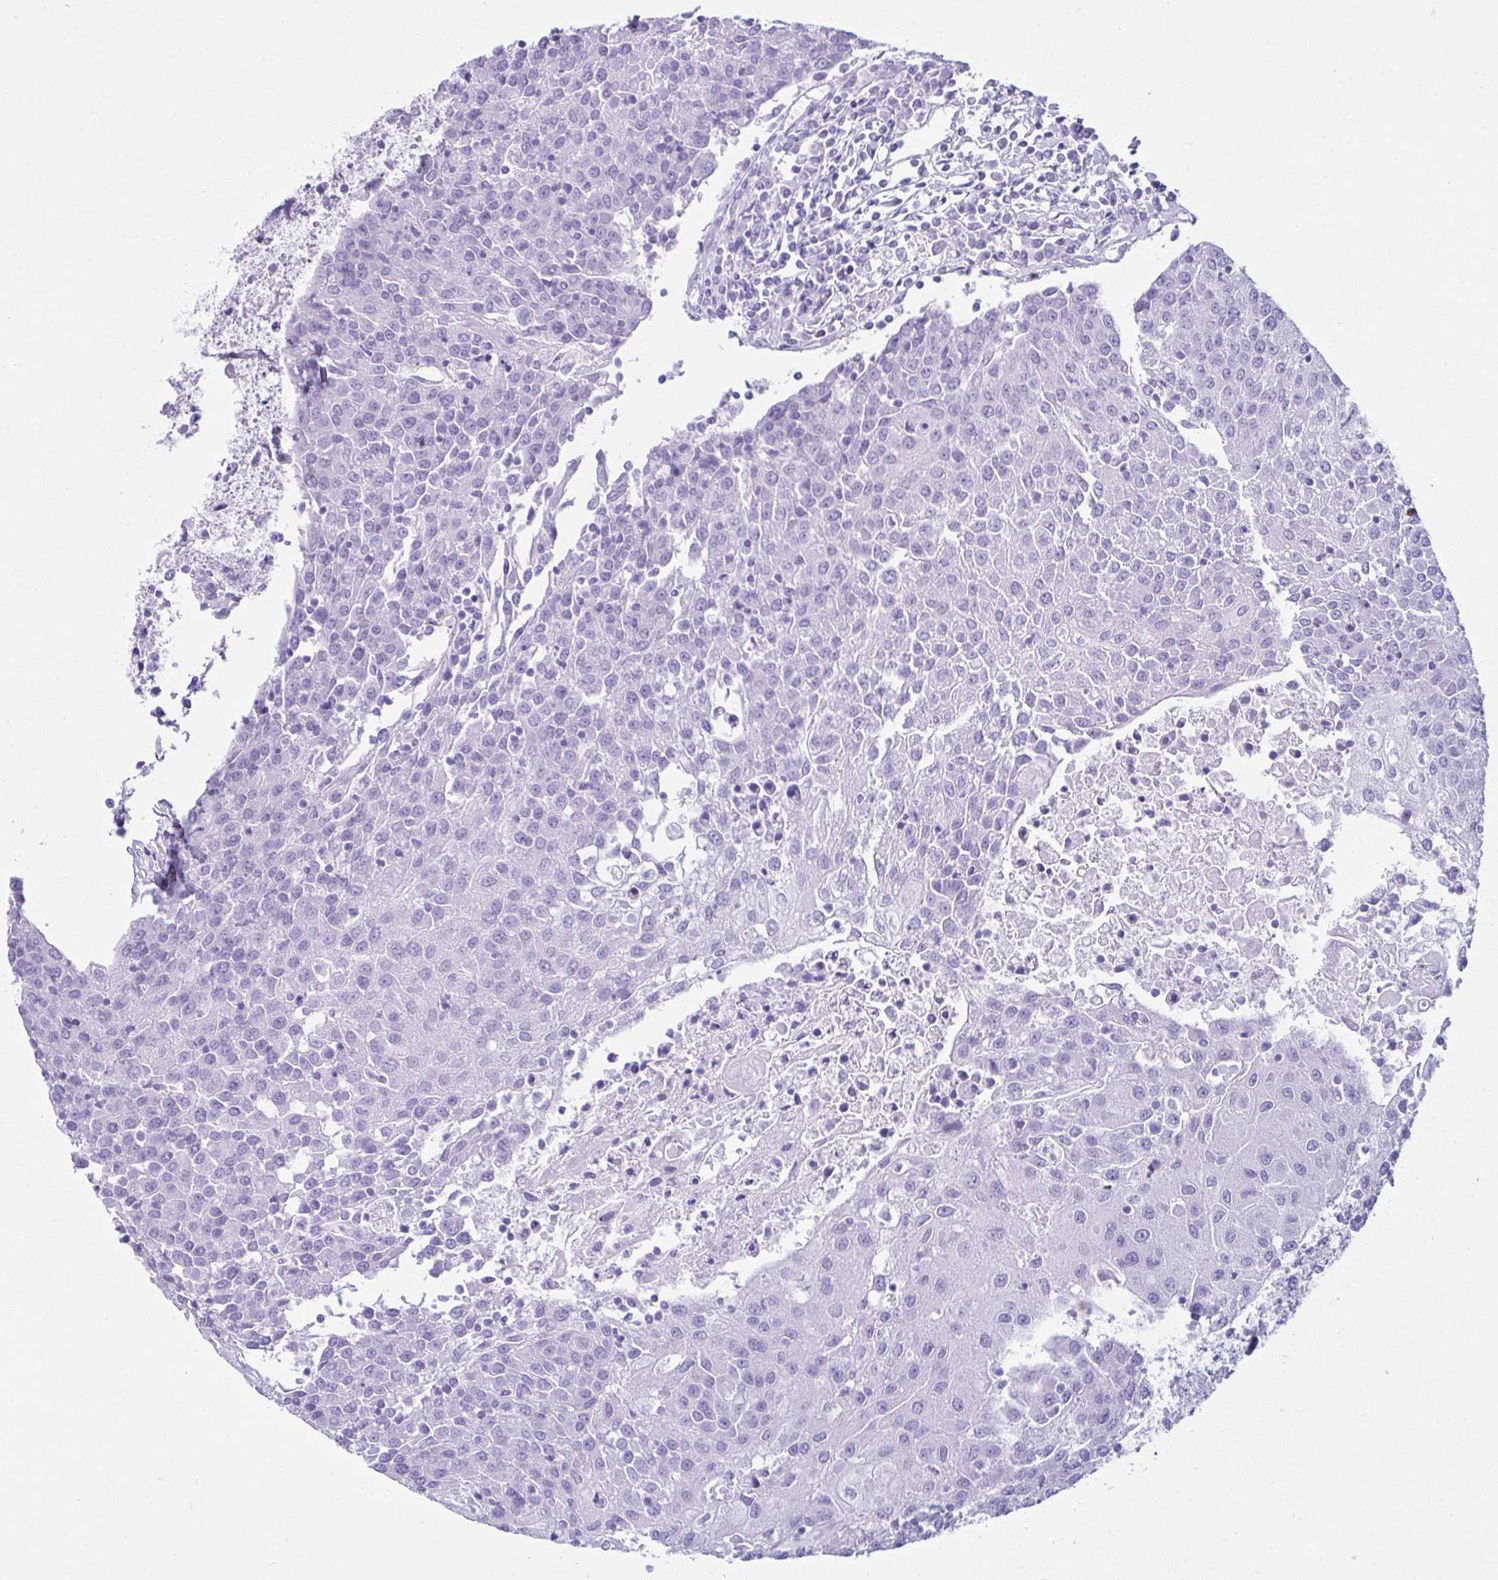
{"staining": {"intensity": "negative", "quantity": "none", "location": "none"}, "tissue": "urothelial cancer", "cell_type": "Tumor cells", "image_type": "cancer", "snomed": [{"axis": "morphology", "description": "Urothelial carcinoma, High grade"}, {"axis": "topography", "description": "Urinary bladder"}], "caption": "An immunohistochemistry (IHC) histopathology image of high-grade urothelial carcinoma is shown. There is no staining in tumor cells of high-grade urothelial carcinoma.", "gene": "ATP4B", "patient": {"sex": "female", "age": 85}}